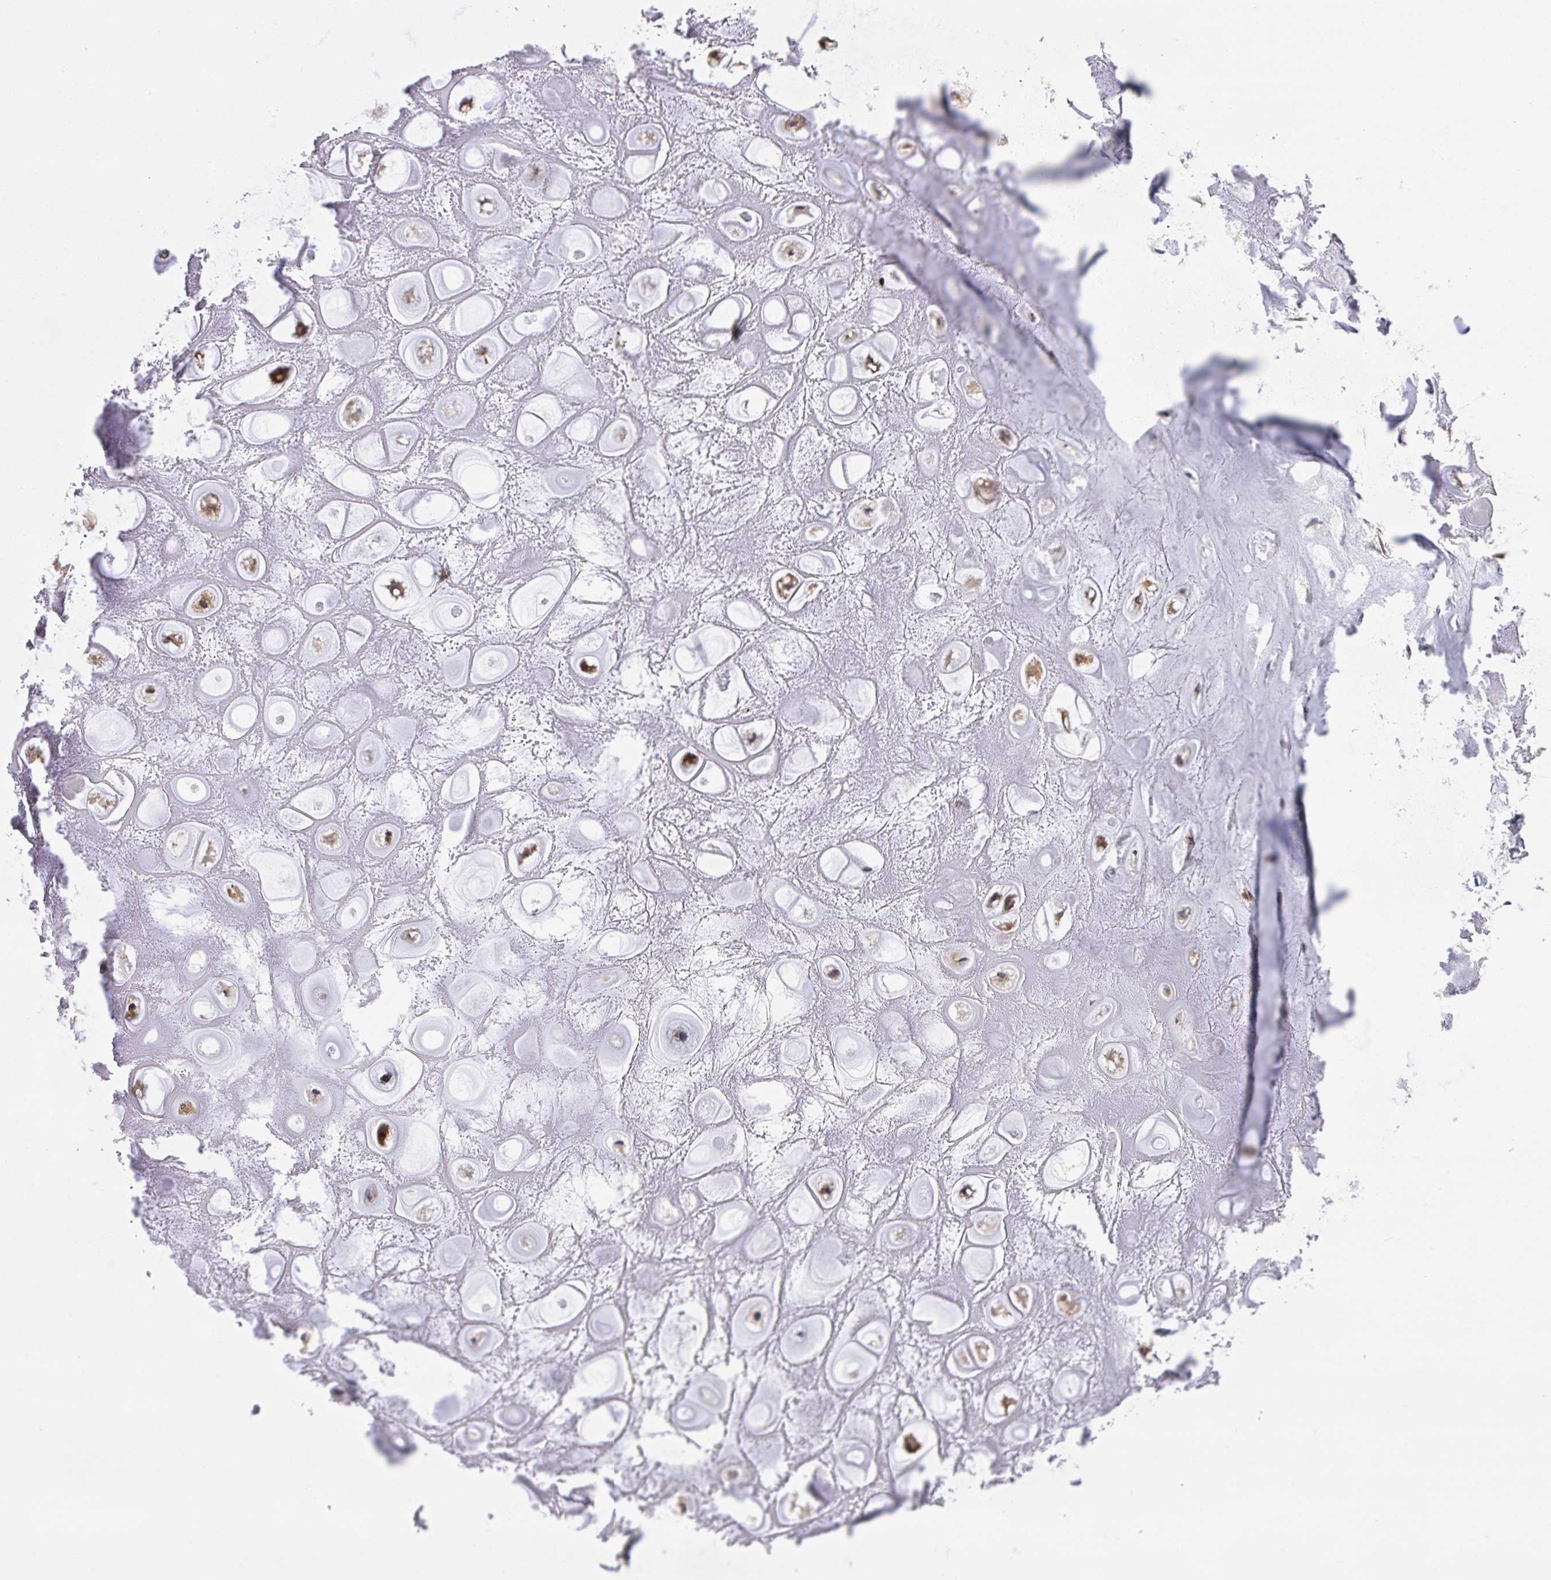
{"staining": {"intensity": "moderate", "quantity": "25%-75%", "location": "cytoplasmic/membranous"}, "tissue": "soft tissue", "cell_type": "Chondrocytes", "image_type": "normal", "snomed": [{"axis": "morphology", "description": "Normal tissue, NOS"}, {"axis": "topography", "description": "Lymph node"}, {"axis": "topography", "description": "Cartilage tissue"}, {"axis": "topography", "description": "Nasopharynx"}], "caption": "DAB immunohistochemical staining of normal soft tissue displays moderate cytoplasmic/membranous protein expression in approximately 25%-75% of chondrocytes. Using DAB (brown) and hematoxylin (blue) stains, captured at high magnification using brightfield microscopy.", "gene": "FBXO47", "patient": {"sex": "male", "age": 63}}